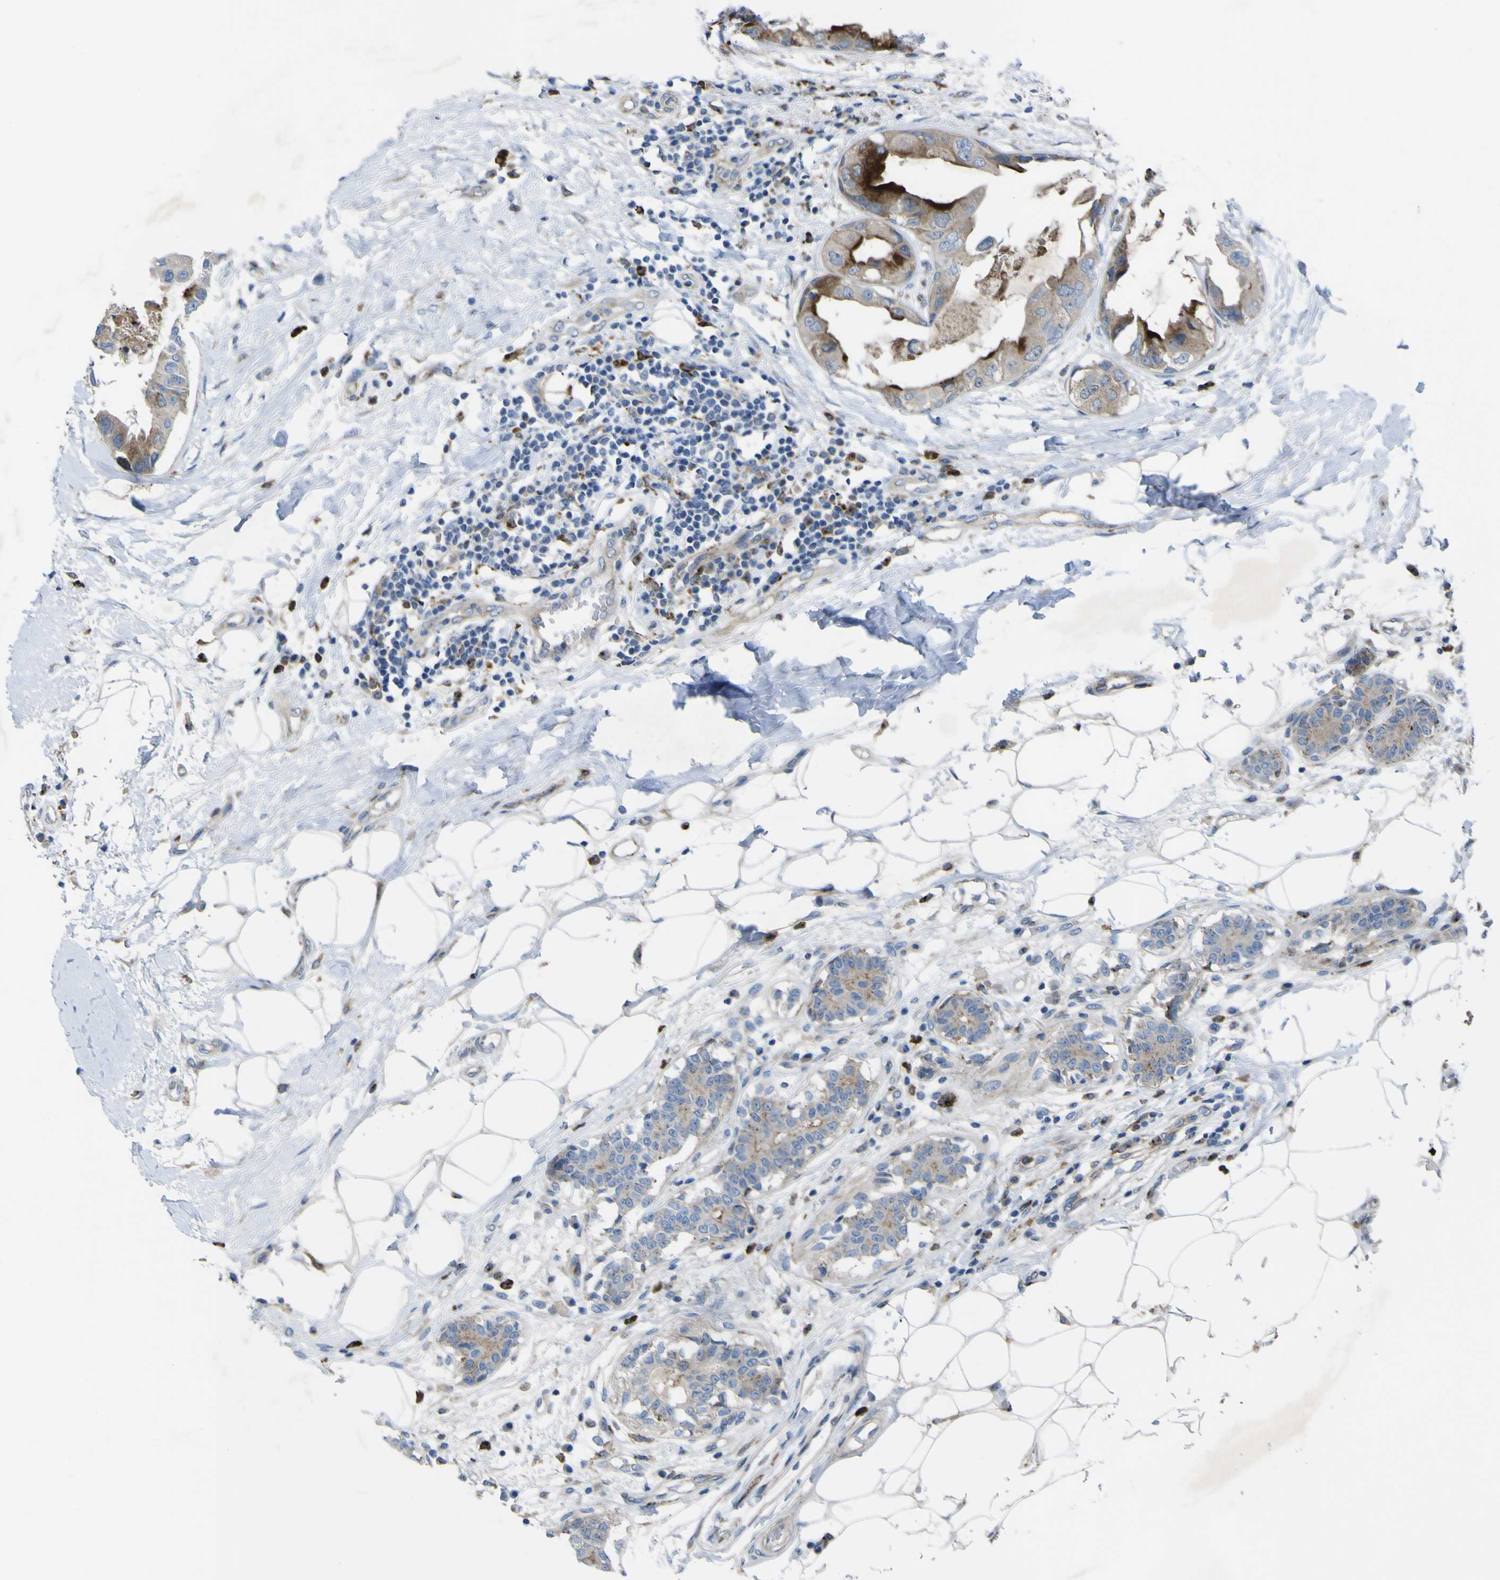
{"staining": {"intensity": "strong", "quantity": "25%-75%", "location": "cytoplasmic/membranous"}, "tissue": "breast cancer", "cell_type": "Tumor cells", "image_type": "cancer", "snomed": [{"axis": "morphology", "description": "Duct carcinoma"}, {"axis": "topography", "description": "Breast"}], "caption": "This histopathology image shows breast cancer (infiltrating ductal carcinoma) stained with IHC to label a protein in brown. The cytoplasmic/membranous of tumor cells show strong positivity for the protein. Nuclei are counter-stained blue.", "gene": "CST3", "patient": {"sex": "female", "age": 40}}